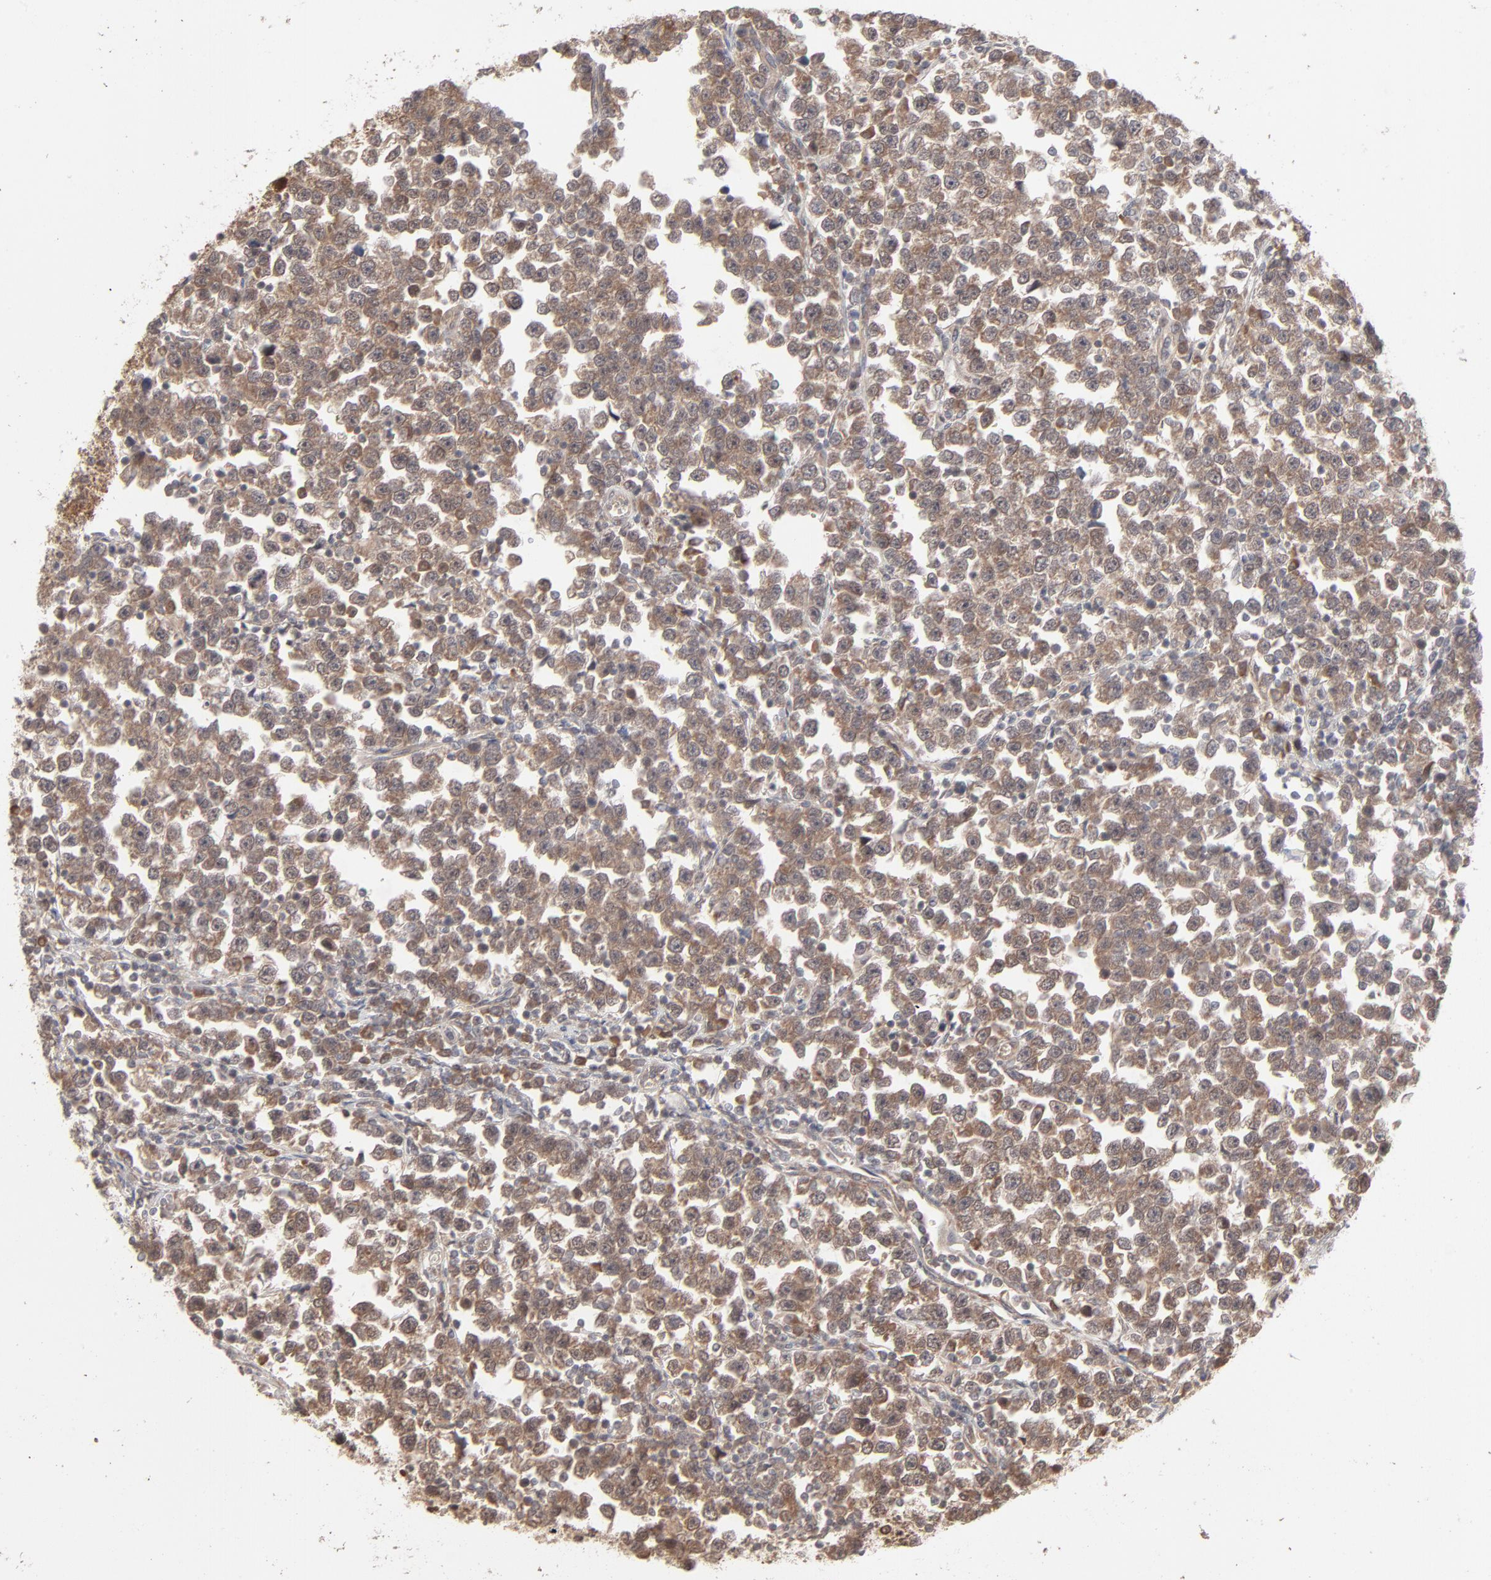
{"staining": {"intensity": "weak", "quantity": ">75%", "location": "cytoplasmic/membranous"}, "tissue": "testis cancer", "cell_type": "Tumor cells", "image_type": "cancer", "snomed": [{"axis": "morphology", "description": "Seminoma, NOS"}, {"axis": "topography", "description": "Testis"}], "caption": "The immunohistochemical stain highlights weak cytoplasmic/membranous expression in tumor cells of testis cancer (seminoma) tissue.", "gene": "SCFD1", "patient": {"sex": "male", "age": 43}}